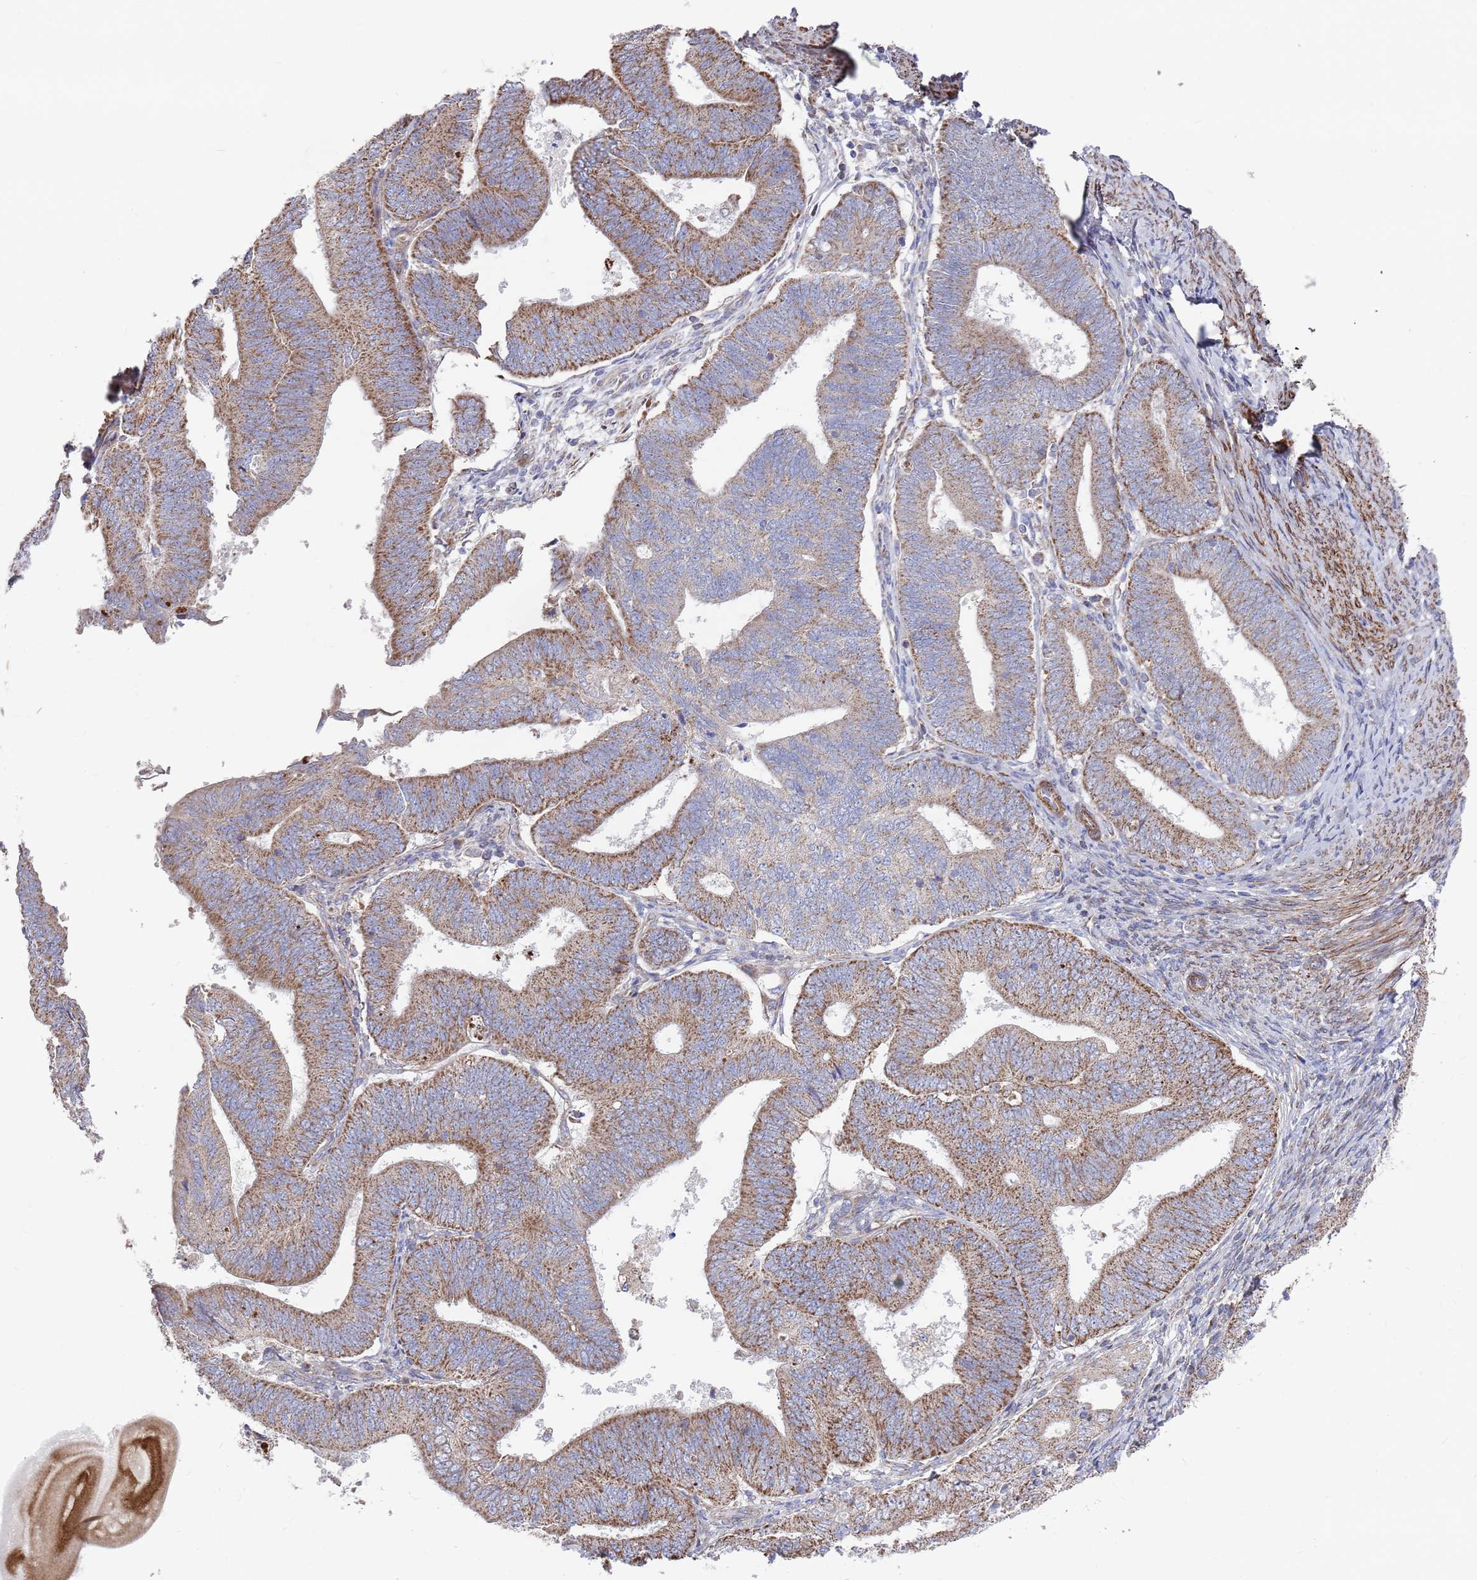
{"staining": {"intensity": "moderate", "quantity": "25%-75%", "location": "cytoplasmic/membranous"}, "tissue": "endometrial cancer", "cell_type": "Tumor cells", "image_type": "cancer", "snomed": [{"axis": "morphology", "description": "Adenocarcinoma, NOS"}, {"axis": "topography", "description": "Endometrium"}], "caption": "This photomicrograph shows immunohistochemistry (IHC) staining of endometrial cancer, with medium moderate cytoplasmic/membranous staining in about 25%-75% of tumor cells.", "gene": "WDFY3", "patient": {"sex": "female", "age": 70}}